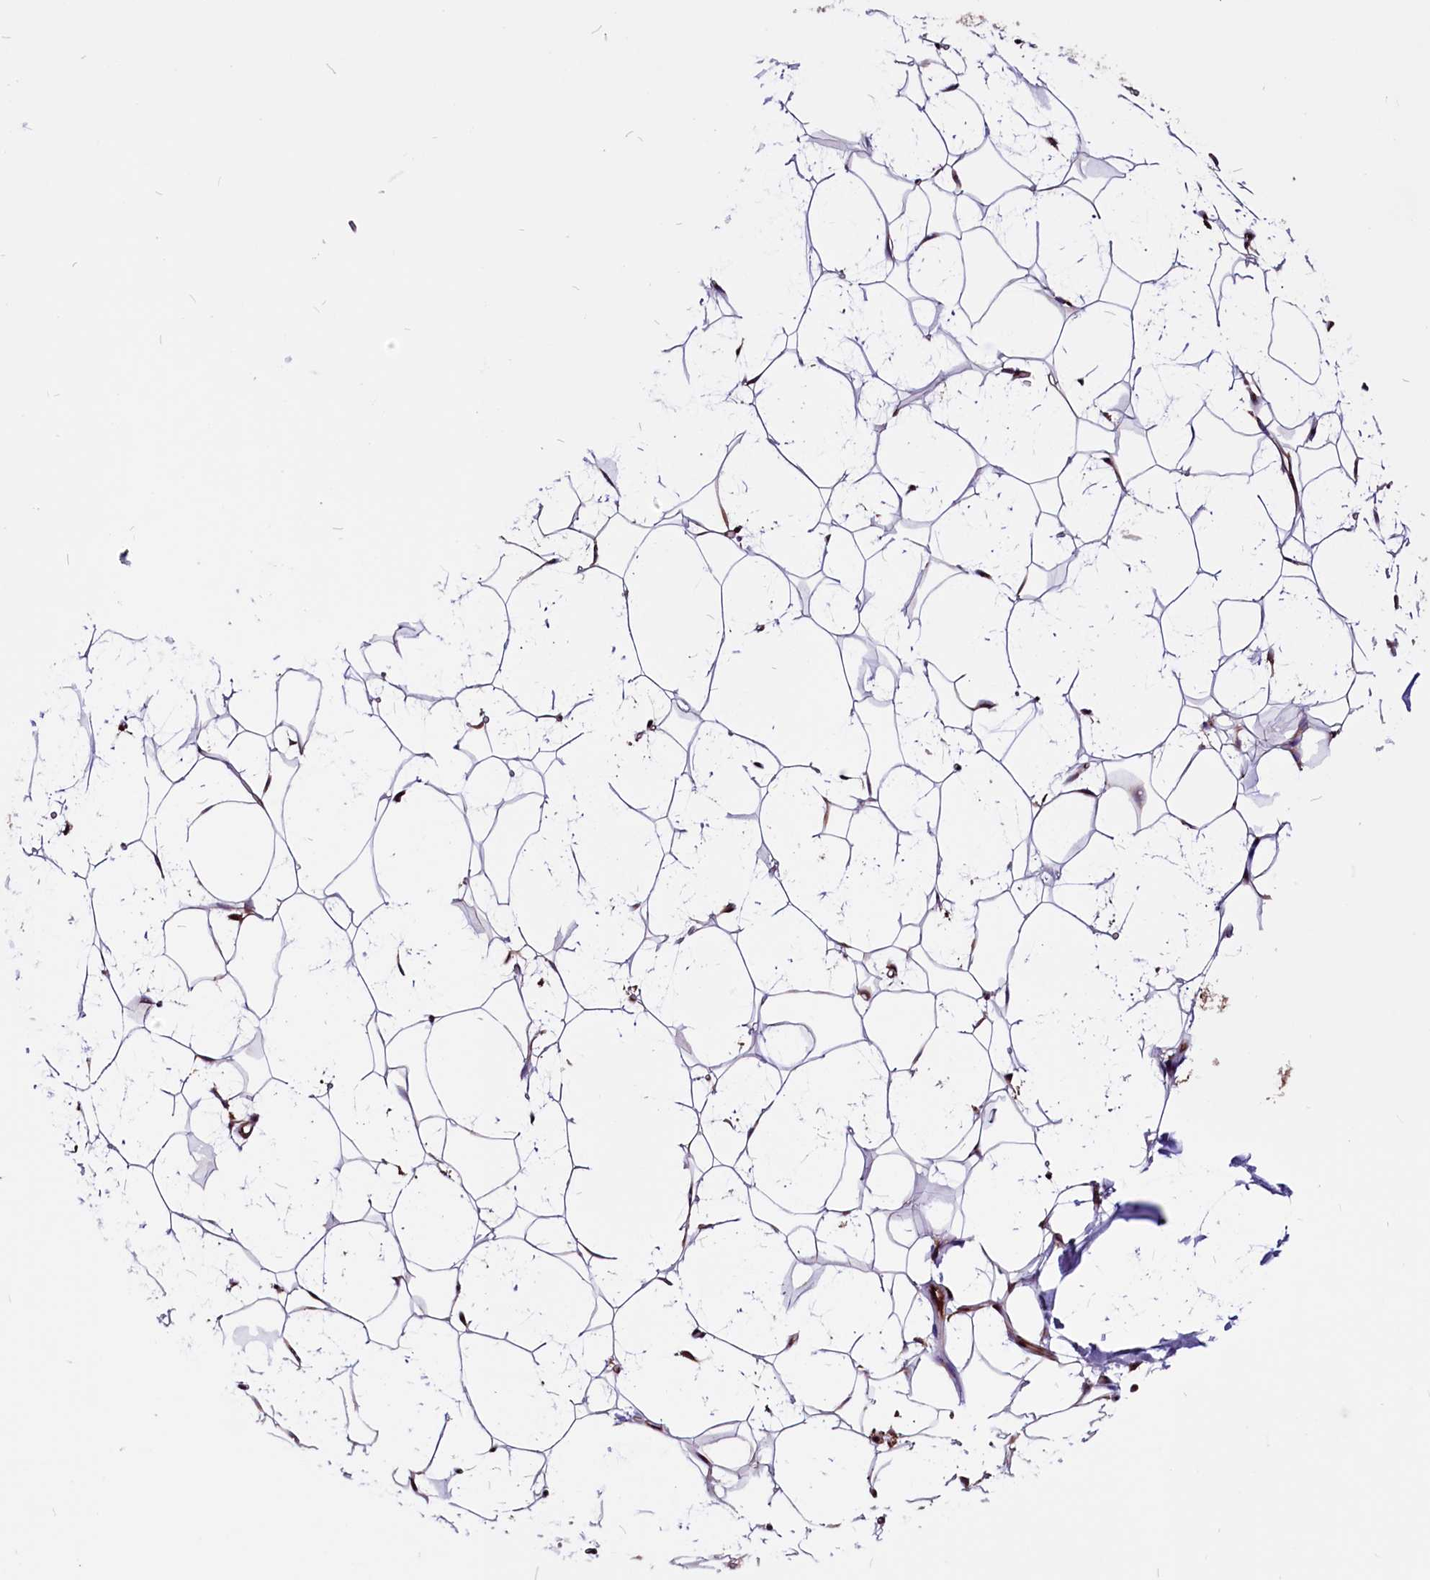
{"staining": {"intensity": "weak", "quantity": "25%-75%", "location": "cytoplasmic/membranous"}, "tissue": "adipose tissue", "cell_type": "Adipocytes", "image_type": "normal", "snomed": [{"axis": "morphology", "description": "Normal tissue, NOS"}, {"axis": "topography", "description": "Breast"}], "caption": "High-magnification brightfield microscopy of benign adipose tissue stained with DAB (brown) and counterstained with hematoxylin (blue). adipocytes exhibit weak cytoplasmic/membranous positivity is seen in about25%-75% of cells.", "gene": "EIF3G", "patient": {"sex": "female", "age": 26}}